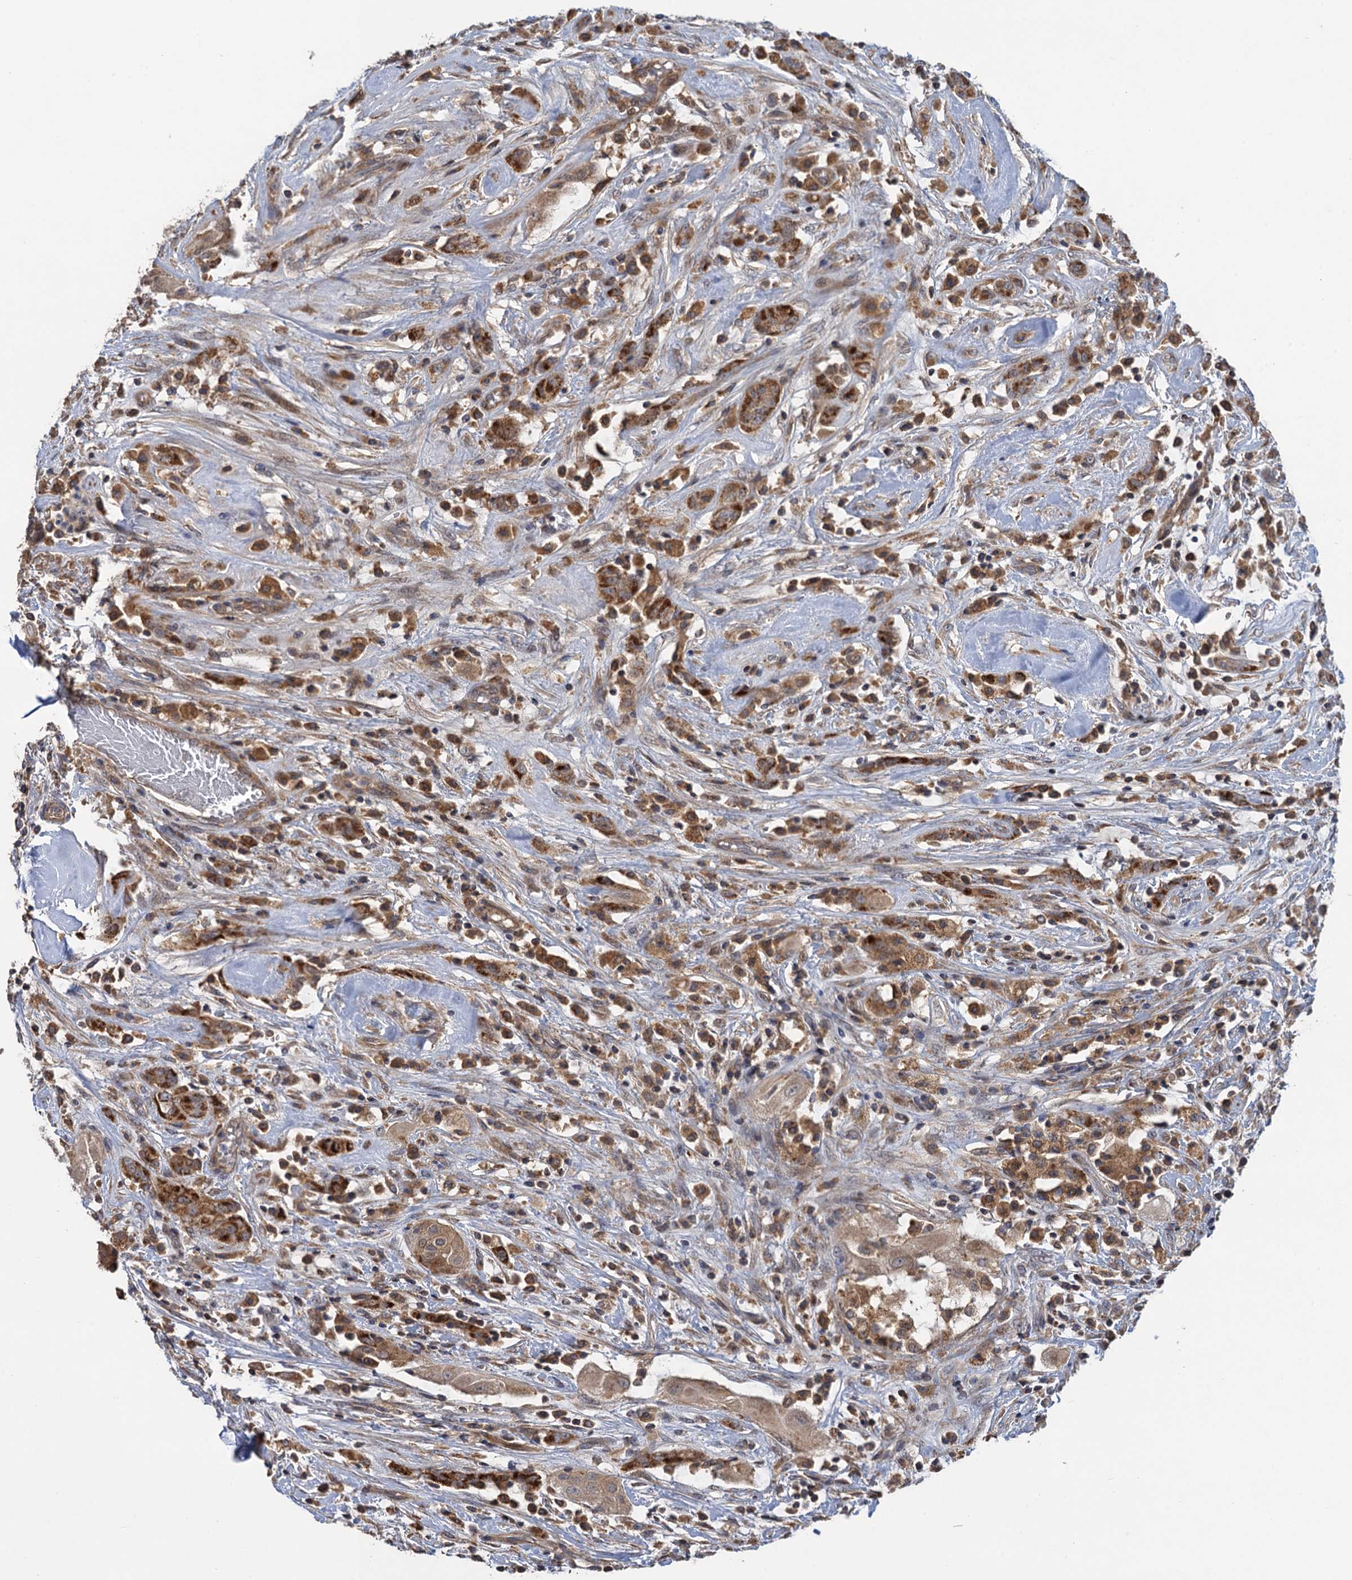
{"staining": {"intensity": "moderate", "quantity": ">75%", "location": "cytoplasmic/membranous"}, "tissue": "thyroid cancer", "cell_type": "Tumor cells", "image_type": "cancer", "snomed": [{"axis": "morphology", "description": "Papillary adenocarcinoma, NOS"}, {"axis": "topography", "description": "Thyroid gland"}], "caption": "Protein staining demonstrates moderate cytoplasmic/membranous positivity in approximately >75% of tumor cells in papillary adenocarcinoma (thyroid). The staining was performed using DAB, with brown indicating positive protein expression. Nuclei are stained blue with hematoxylin.", "gene": "WDR88", "patient": {"sex": "female", "age": 59}}